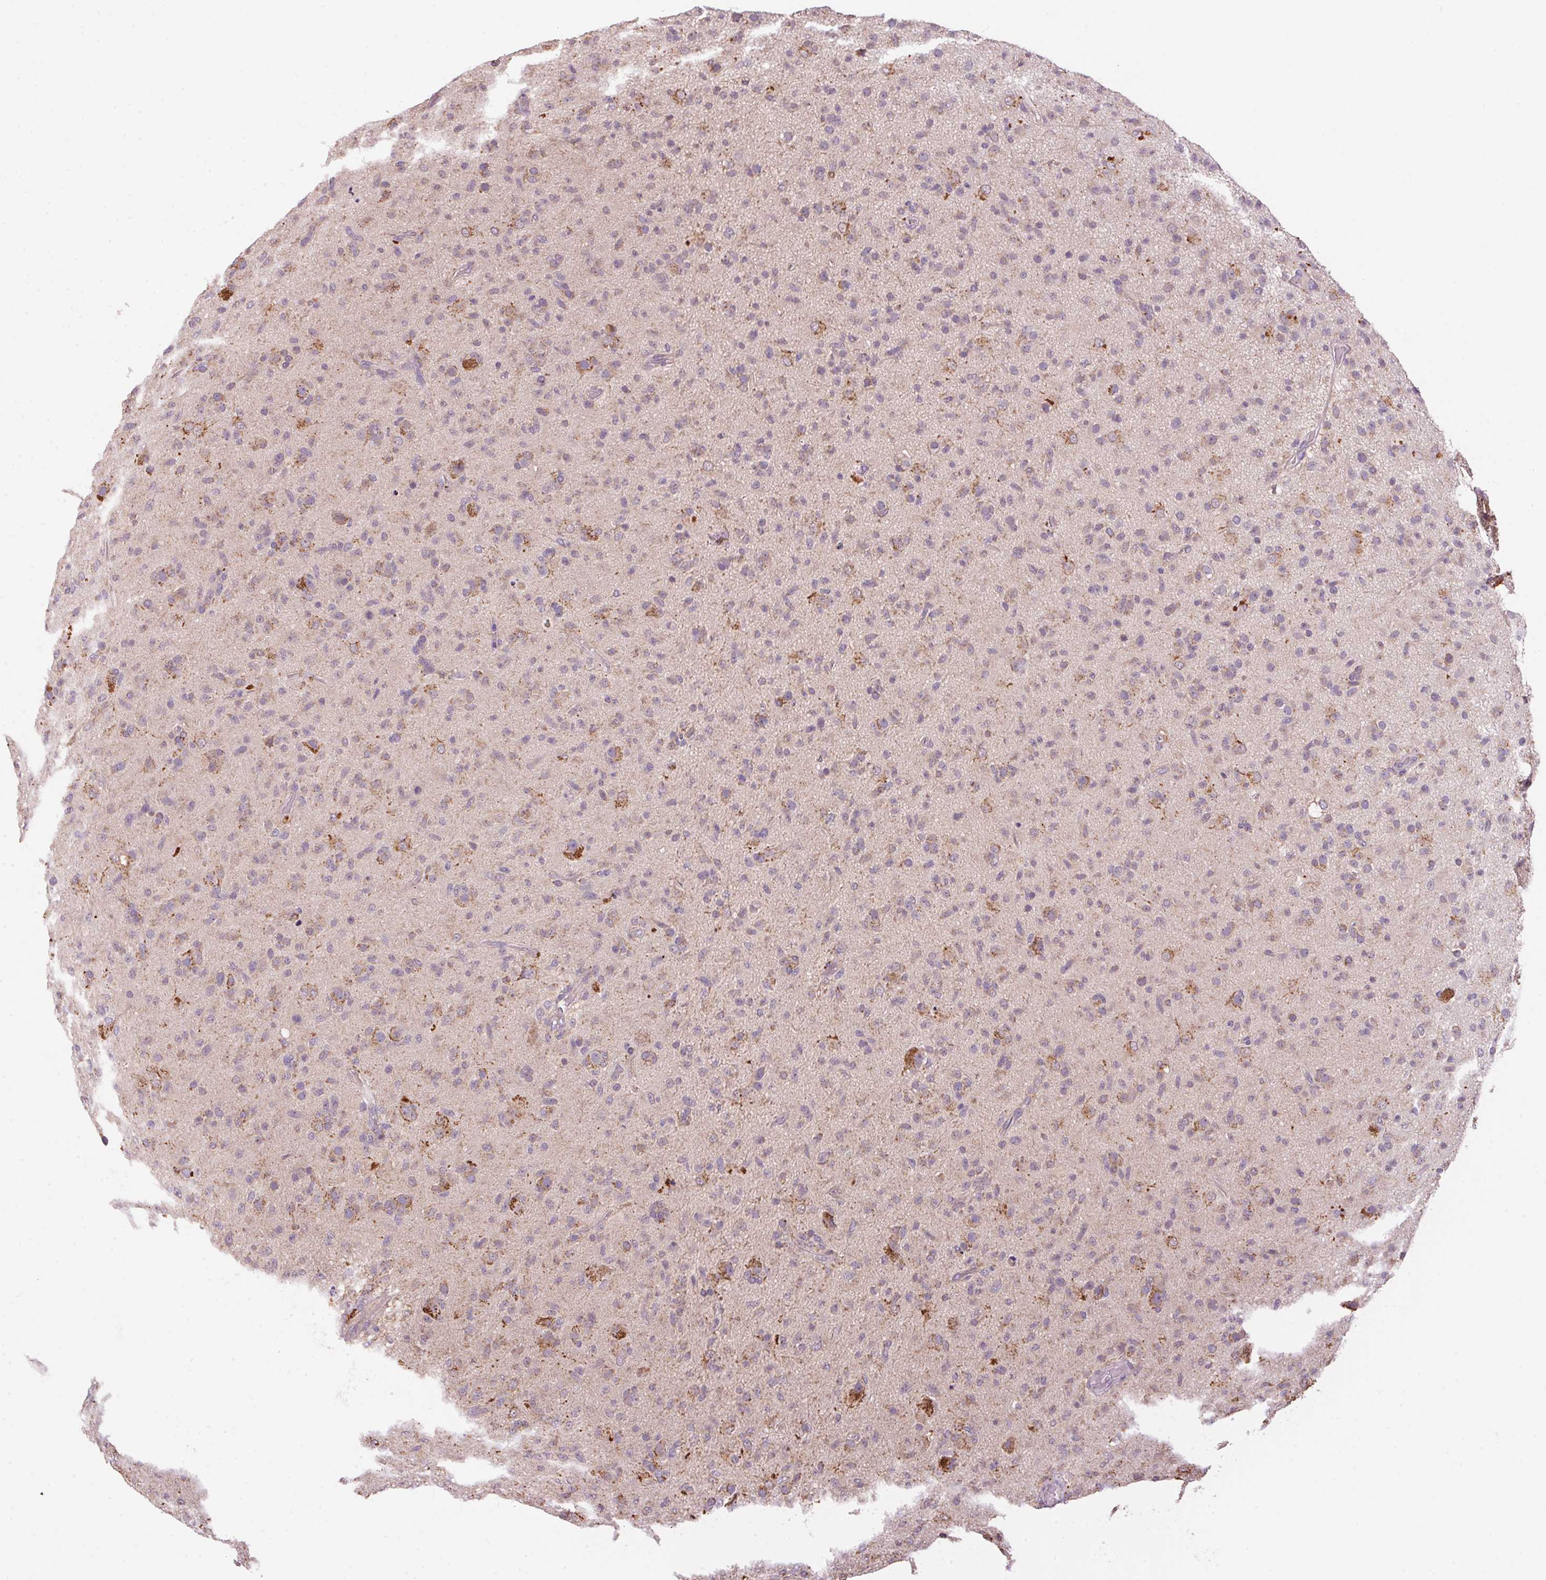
{"staining": {"intensity": "negative", "quantity": "none", "location": "none"}, "tissue": "glioma", "cell_type": "Tumor cells", "image_type": "cancer", "snomed": [{"axis": "morphology", "description": "Glioma, malignant, Low grade"}, {"axis": "topography", "description": "Brain"}], "caption": "High power microscopy image of an IHC image of glioma, revealing no significant expression in tumor cells. (Brightfield microscopy of DAB IHC at high magnification).", "gene": "ADH5", "patient": {"sex": "male", "age": 65}}